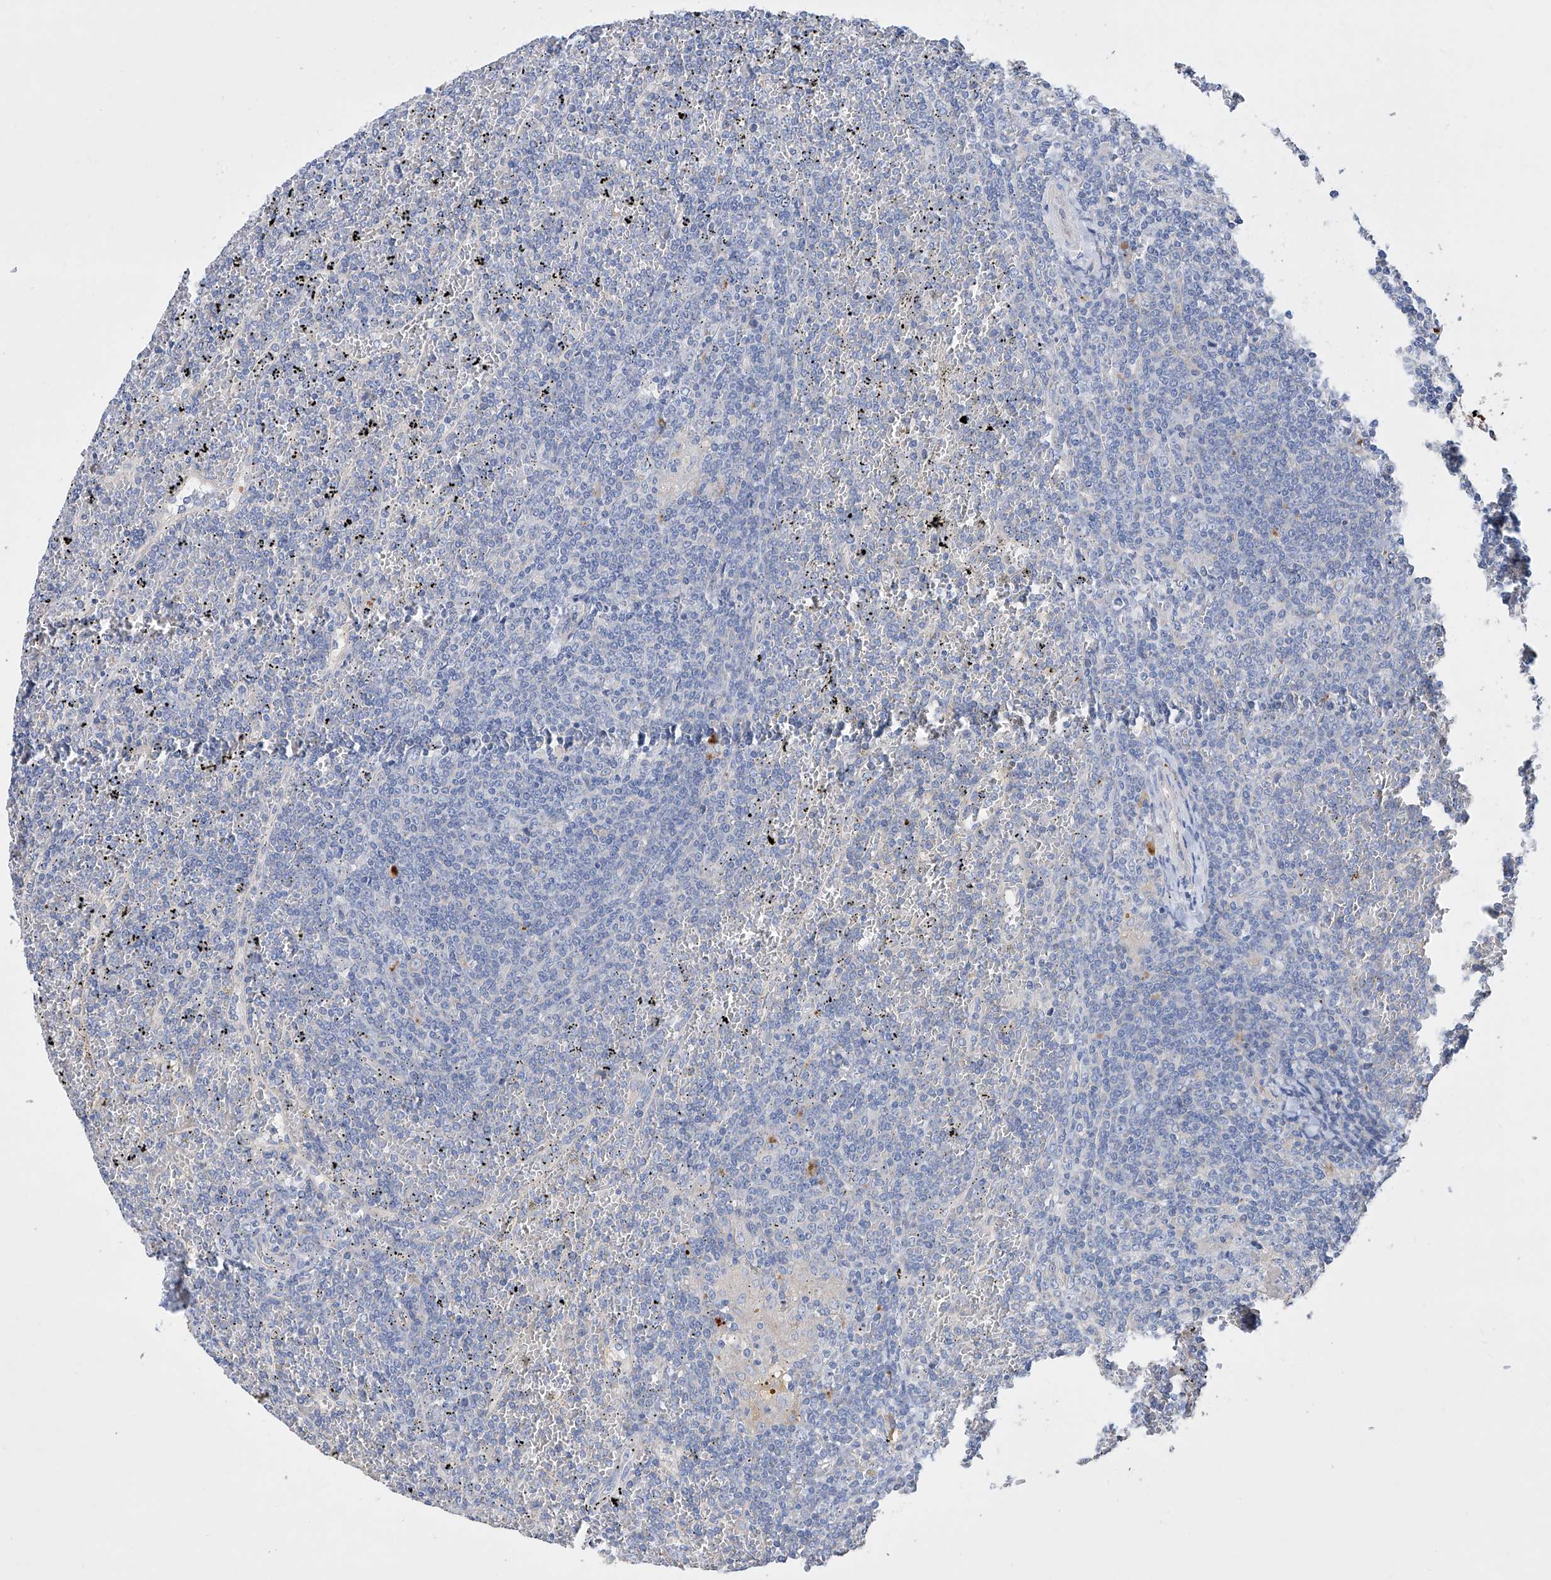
{"staining": {"intensity": "negative", "quantity": "none", "location": "none"}, "tissue": "lymphoma", "cell_type": "Tumor cells", "image_type": "cancer", "snomed": [{"axis": "morphology", "description": "Malignant lymphoma, non-Hodgkin's type, Low grade"}, {"axis": "topography", "description": "Spleen"}], "caption": "Protein analysis of lymphoma demonstrates no significant staining in tumor cells.", "gene": "AFG1L", "patient": {"sex": "female", "age": 19}}